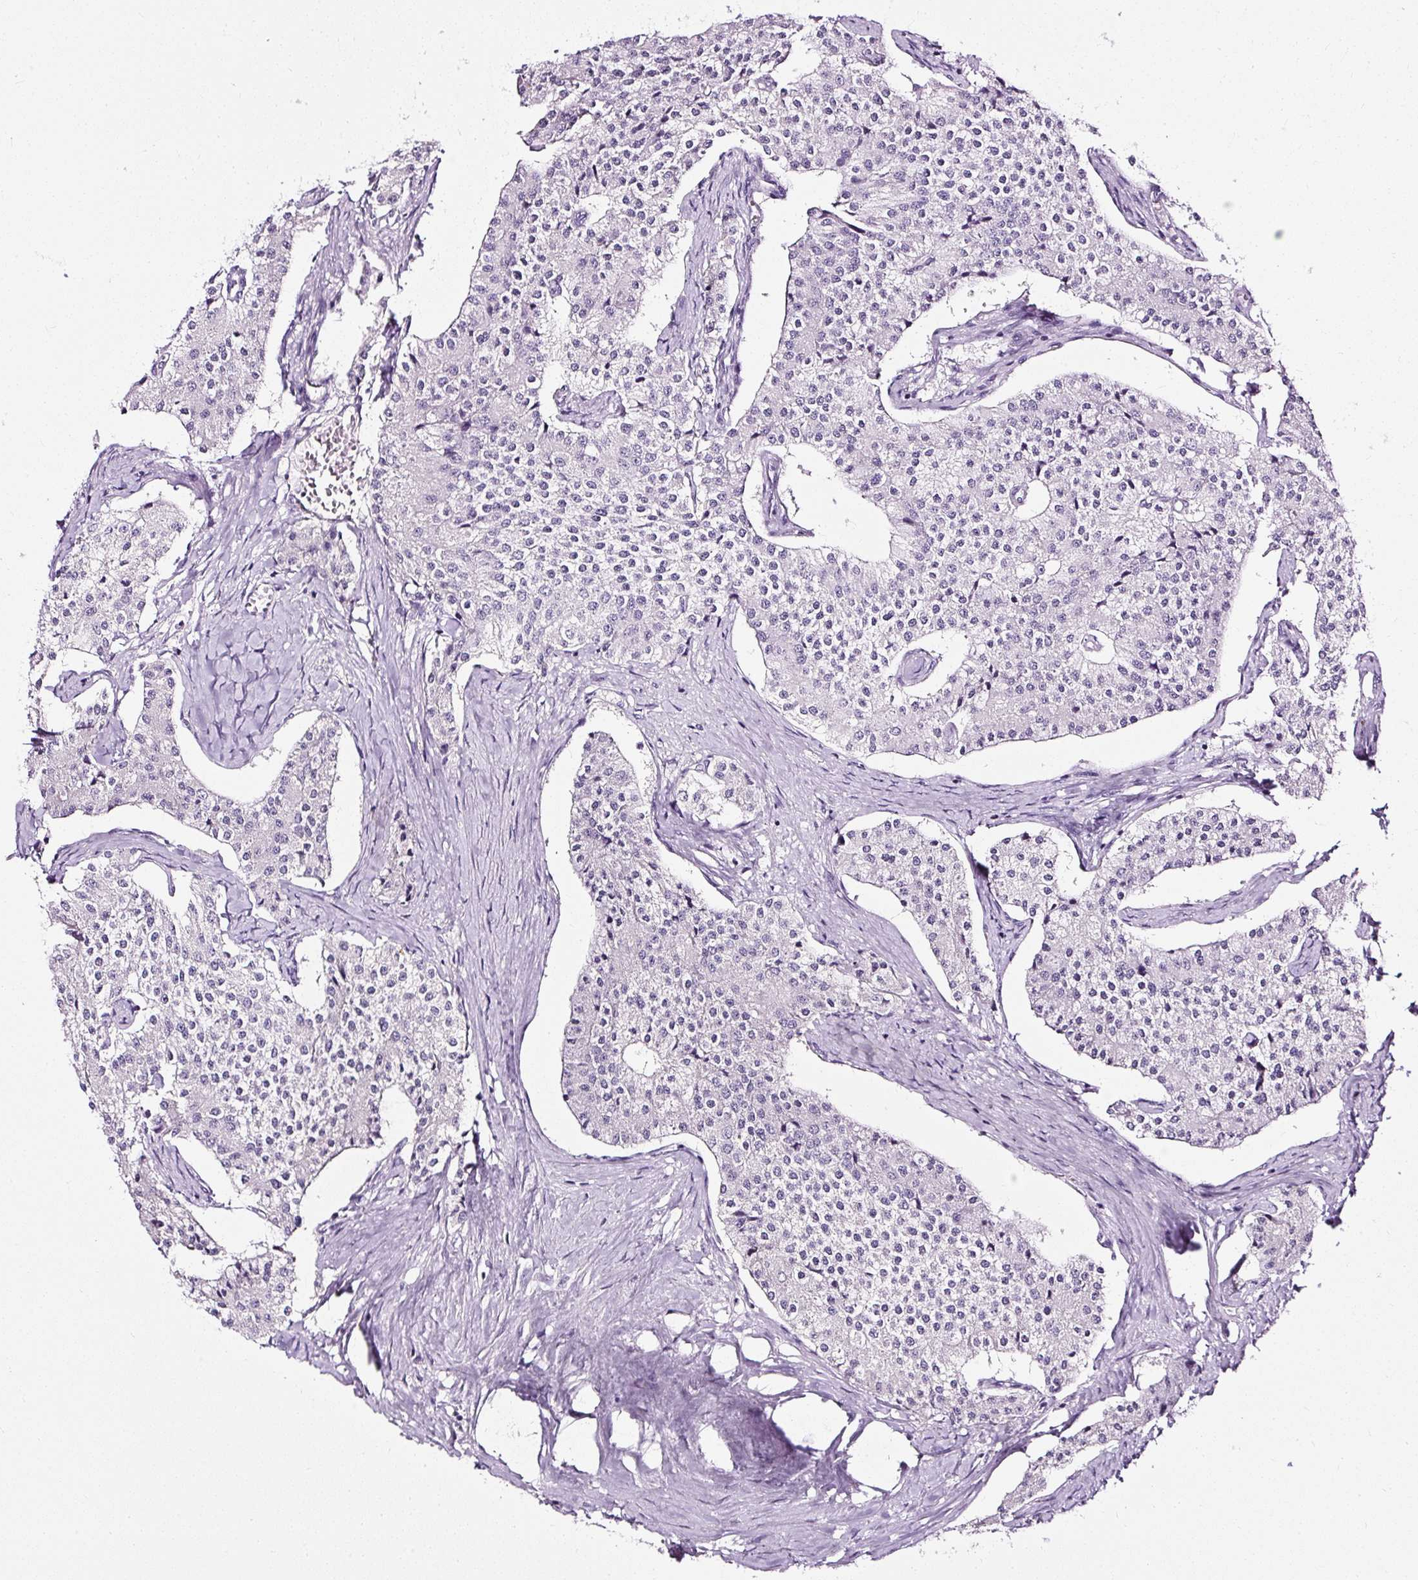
{"staining": {"intensity": "negative", "quantity": "none", "location": "none"}, "tissue": "carcinoid", "cell_type": "Tumor cells", "image_type": "cancer", "snomed": [{"axis": "morphology", "description": "Carcinoid, malignant, NOS"}, {"axis": "topography", "description": "Colon"}], "caption": "An immunohistochemistry histopathology image of carcinoid (malignant) is shown. There is no staining in tumor cells of carcinoid (malignant). Brightfield microscopy of immunohistochemistry (IHC) stained with DAB (brown) and hematoxylin (blue), captured at high magnification.", "gene": "ATP2A1", "patient": {"sex": "female", "age": 52}}